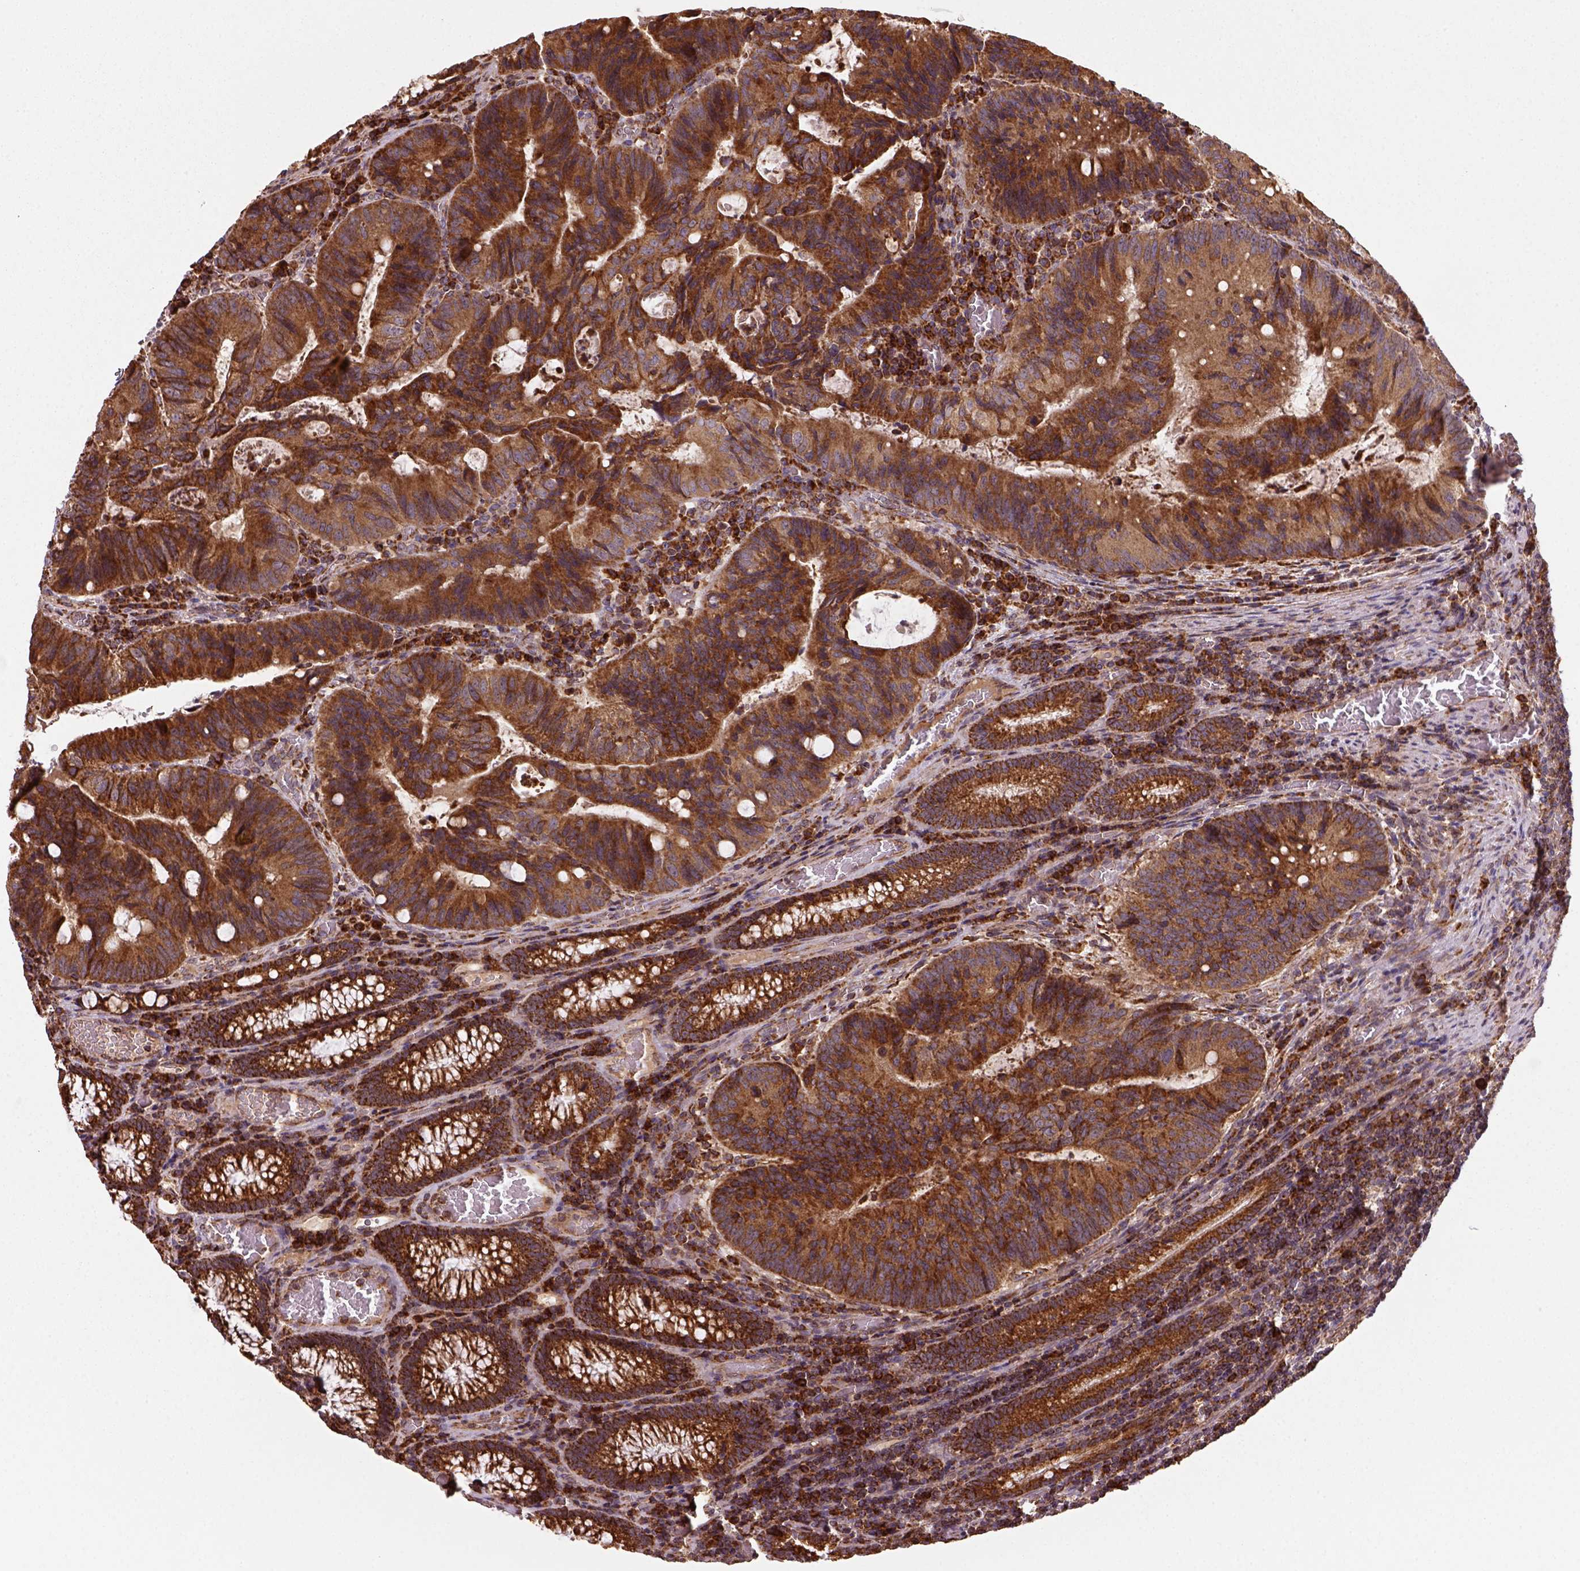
{"staining": {"intensity": "strong", "quantity": ">75%", "location": "cytoplasmic/membranous"}, "tissue": "colorectal cancer", "cell_type": "Tumor cells", "image_type": "cancer", "snomed": [{"axis": "morphology", "description": "Adenocarcinoma, NOS"}, {"axis": "topography", "description": "Colon"}], "caption": "IHC histopathology image of neoplastic tissue: colorectal adenocarcinoma stained using immunohistochemistry reveals high levels of strong protein expression localized specifically in the cytoplasmic/membranous of tumor cells, appearing as a cytoplasmic/membranous brown color.", "gene": "MAPK8IP3", "patient": {"sex": "male", "age": 67}}